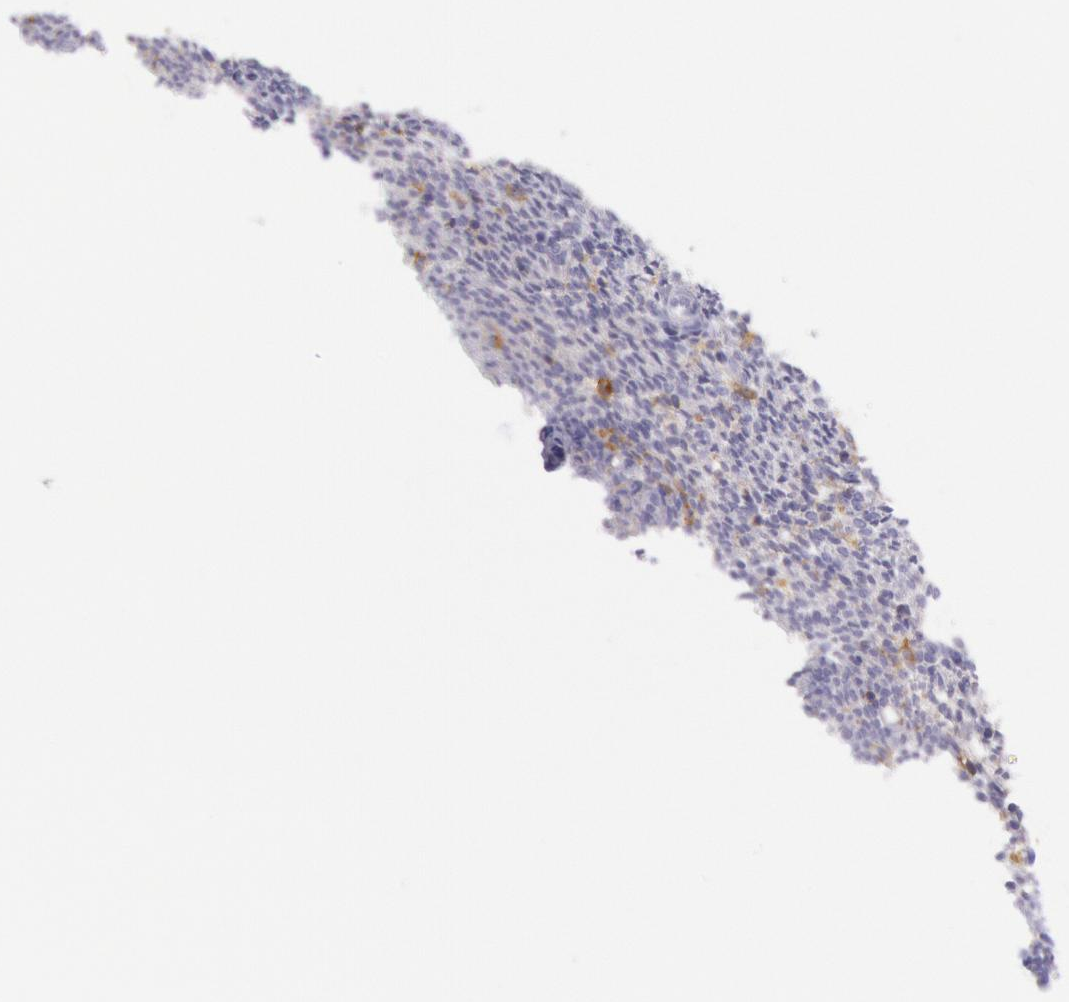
{"staining": {"intensity": "negative", "quantity": "none", "location": "none"}, "tissue": "endometrium", "cell_type": "Cells in endometrial stroma", "image_type": "normal", "snomed": [{"axis": "morphology", "description": "Normal tissue, NOS"}, {"axis": "topography", "description": "Endometrium"}], "caption": "Endometrium was stained to show a protein in brown. There is no significant staining in cells in endometrial stroma. The staining was performed using DAB (3,3'-diaminobenzidine) to visualize the protein expression in brown, while the nuclei were stained in blue with hematoxylin (Magnification: 20x).", "gene": "LYN", "patient": {"sex": "female", "age": 27}}